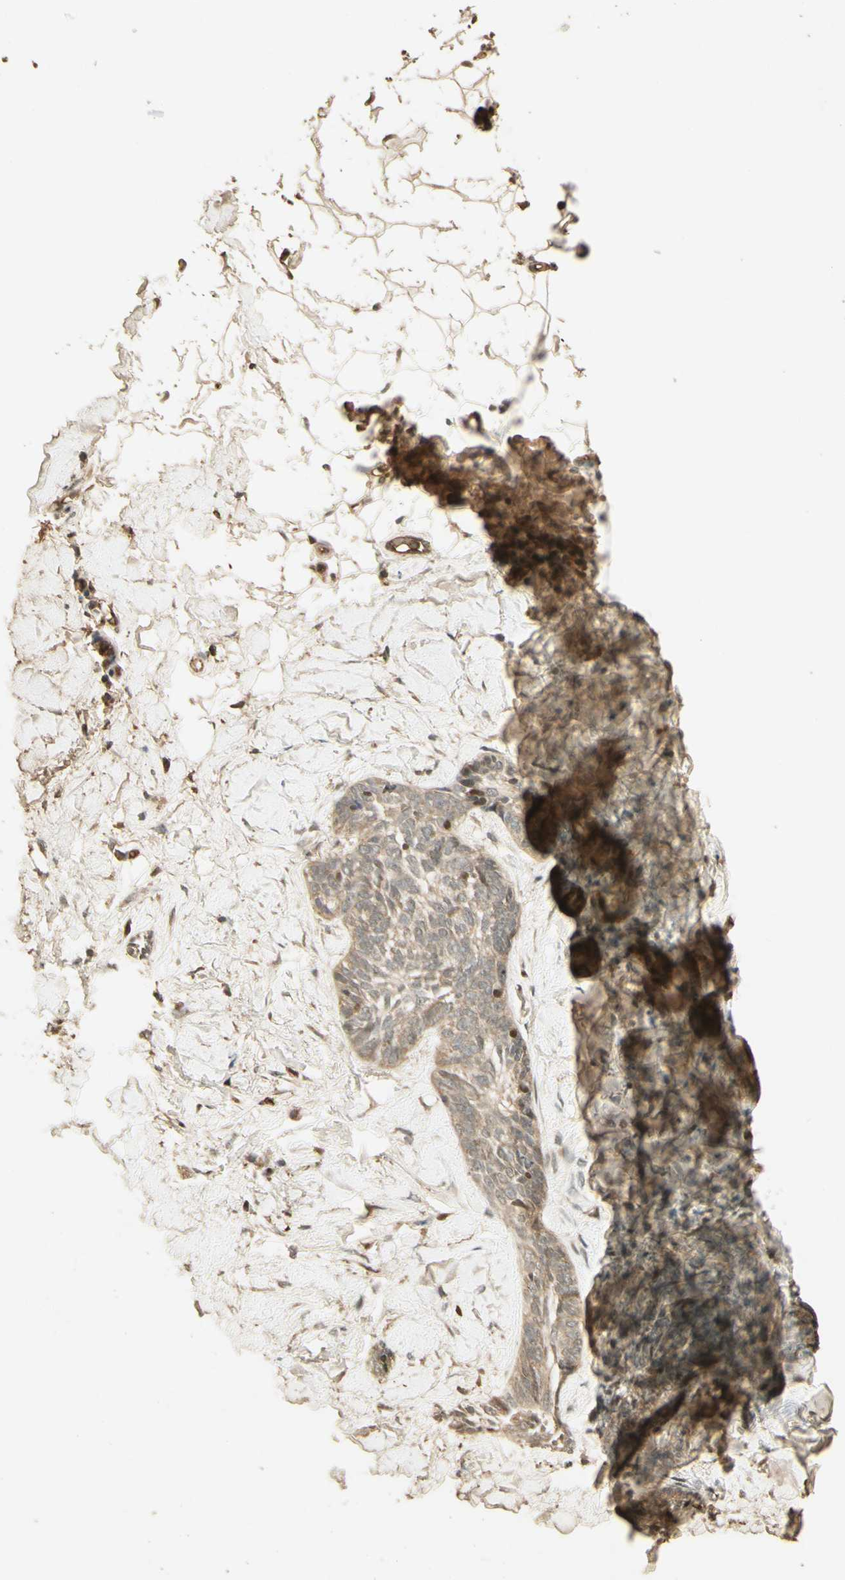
{"staining": {"intensity": "moderate", "quantity": ">75%", "location": "cytoplasmic/membranous"}, "tissue": "skin cancer", "cell_type": "Tumor cells", "image_type": "cancer", "snomed": [{"axis": "morphology", "description": "Basal cell carcinoma"}, {"axis": "topography", "description": "Skin"}], "caption": "Basal cell carcinoma (skin) stained for a protein reveals moderate cytoplasmic/membranous positivity in tumor cells.", "gene": "SMAD9", "patient": {"sex": "female", "age": 58}}